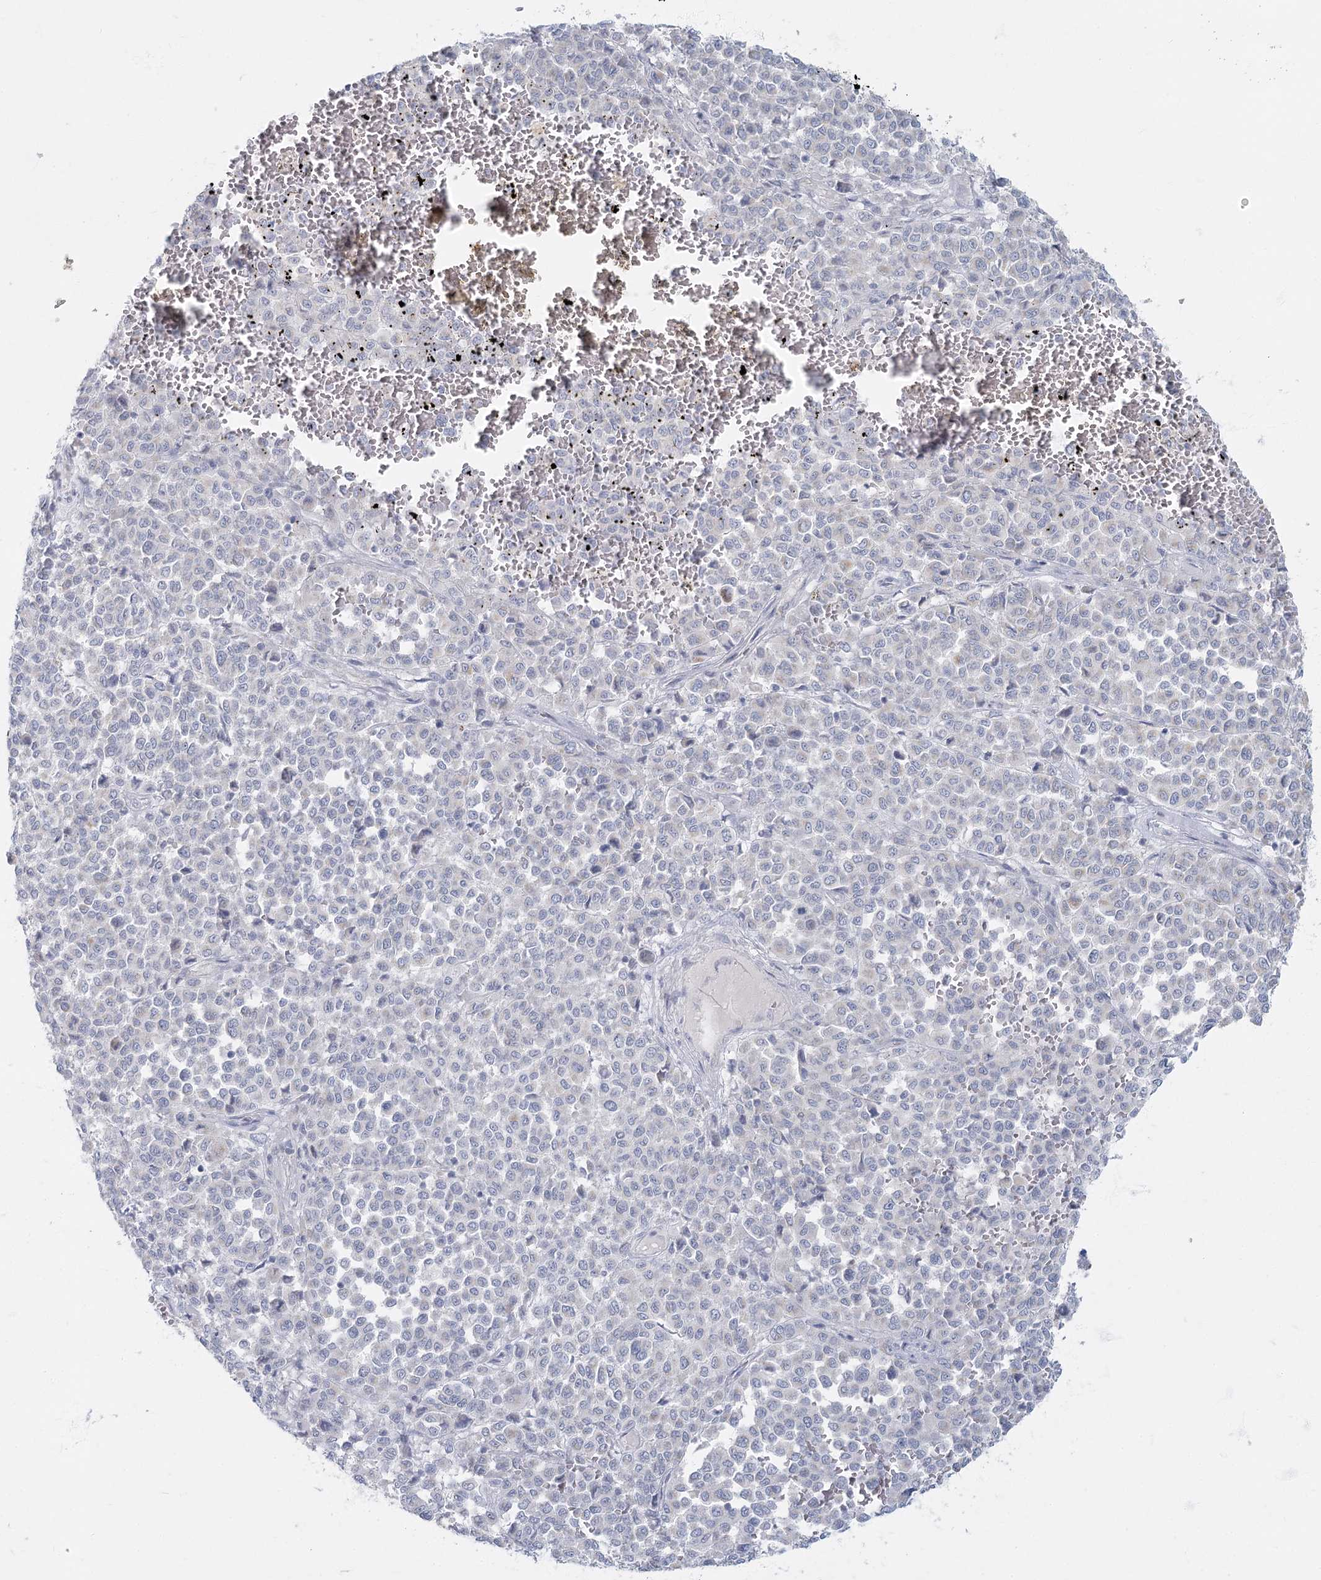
{"staining": {"intensity": "negative", "quantity": "none", "location": "none"}, "tissue": "melanoma", "cell_type": "Tumor cells", "image_type": "cancer", "snomed": [{"axis": "morphology", "description": "Malignant melanoma, Metastatic site"}, {"axis": "topography", "description": "Pancreas"}], "caption": "High magnification brightfield microscopy of malignant melanoma (metastatic site) stained with DAB (brown) and counterstained with hematoxylin (blue): tumor cells show no significant positivity.", "gene": "FAM110C", "patient": {"sex": "female", "age": 30}}